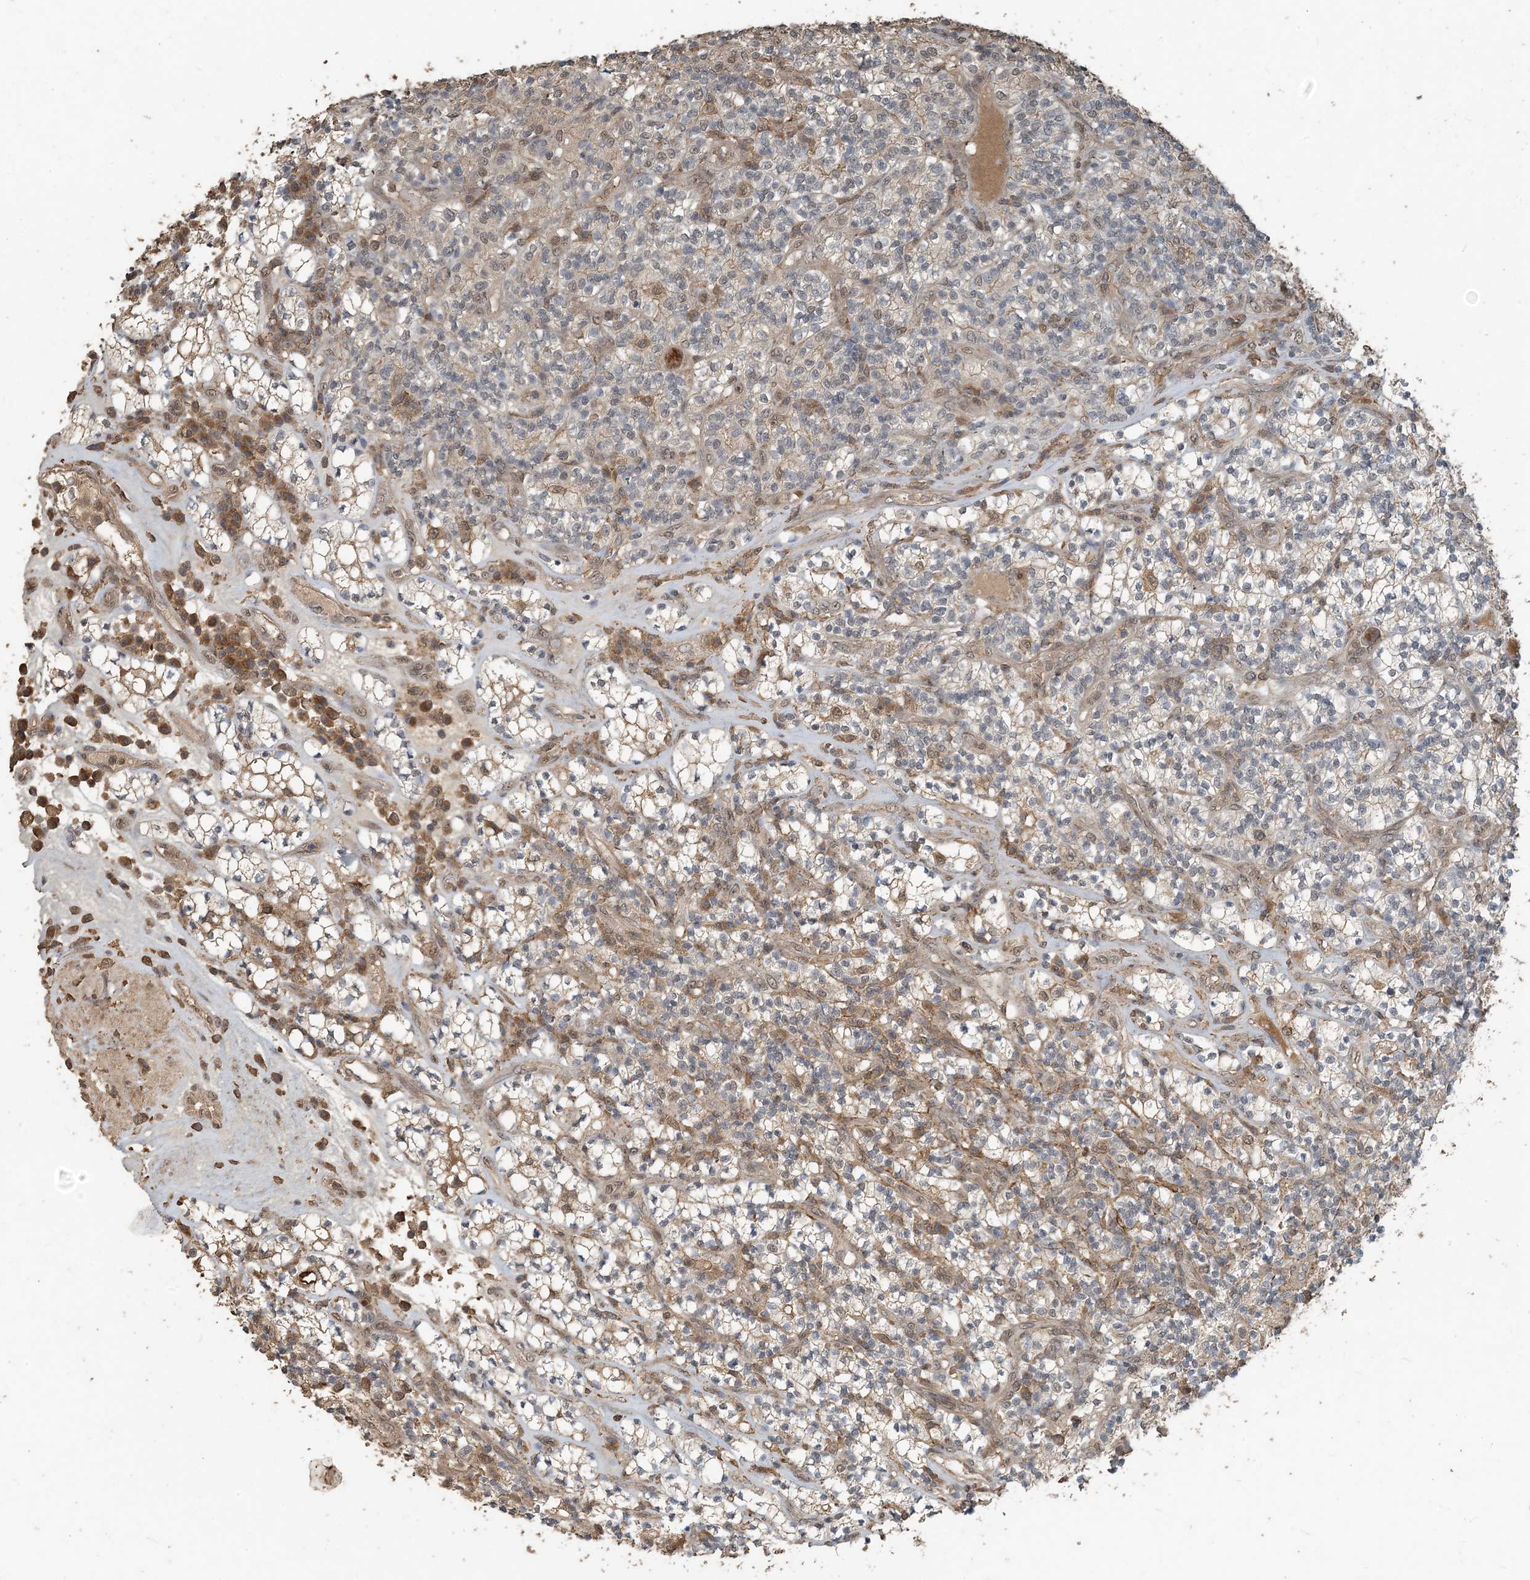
{"staining": {"intensity": "moderate", "quantity": "<25%", "location": "nuclear"}, "tissue": "renal cancer", "cell_type": "Tumor cells", "image_type": "cancer", "snomed": [{"axis": "morphology", "description": "Adenocarcinoma, NOS"}, {"axis": "topography", "description": "Kidney"}], "caption": "Renal adenocarcinoma stained with DAB immunohistochemistry (IHC) shows low levels of moderate nuclear staining in approximately <25% of tumor cells. (Stains: DAB in brown, nuclei in blue, Microscopy: brightfield microscopy at high magnification).", "gene": "ZC3H12A", "patient": {"sex": "male", "age": 77}}